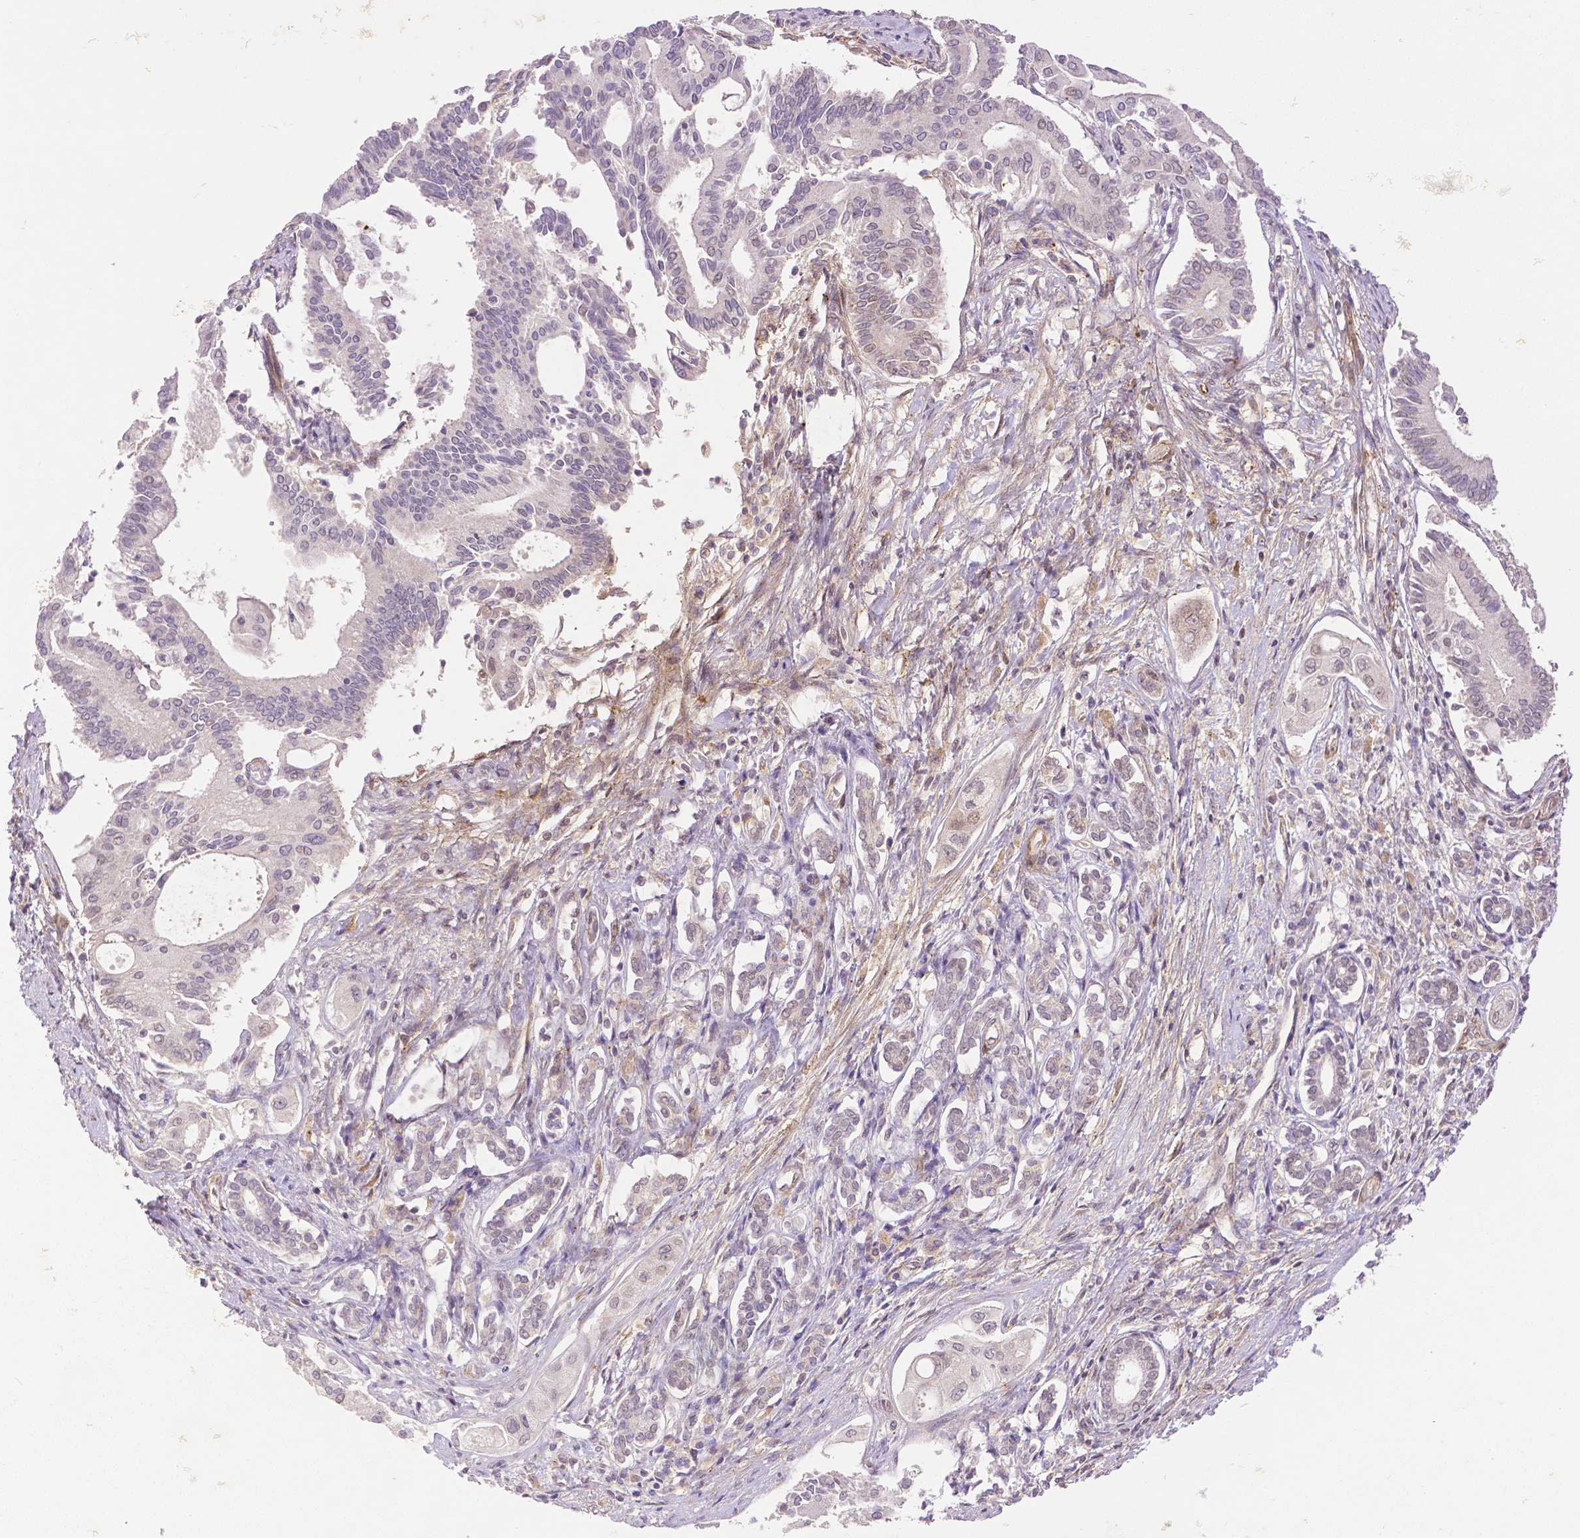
{"staining": {"intensity": "negative", "quantity": "none", "location": "none"}, "tissue": "pancreatic cancer", "cell_type": "Tumor cells", "image_type": "cancer", "snomed": [{"axis": "morphology", "description": "Adenocarcinoma, NOS"}, {"axis": "topography", "description": "Pancreas"}], "caption": "IHC photomicrograph of pancreatic cancer (adenocarcinoma) stained for a protein (brown), which demonstrates no expression in tumor cells. (Stains: DAB (3,3'-diaminobenzidine) immunohistochemistry (IHC) with hematoxylin counter stain, Microscopy: brightfield microscopy at high magnification).", "gene": "THY1", "patient": {"sex": "female", "age": 68}}